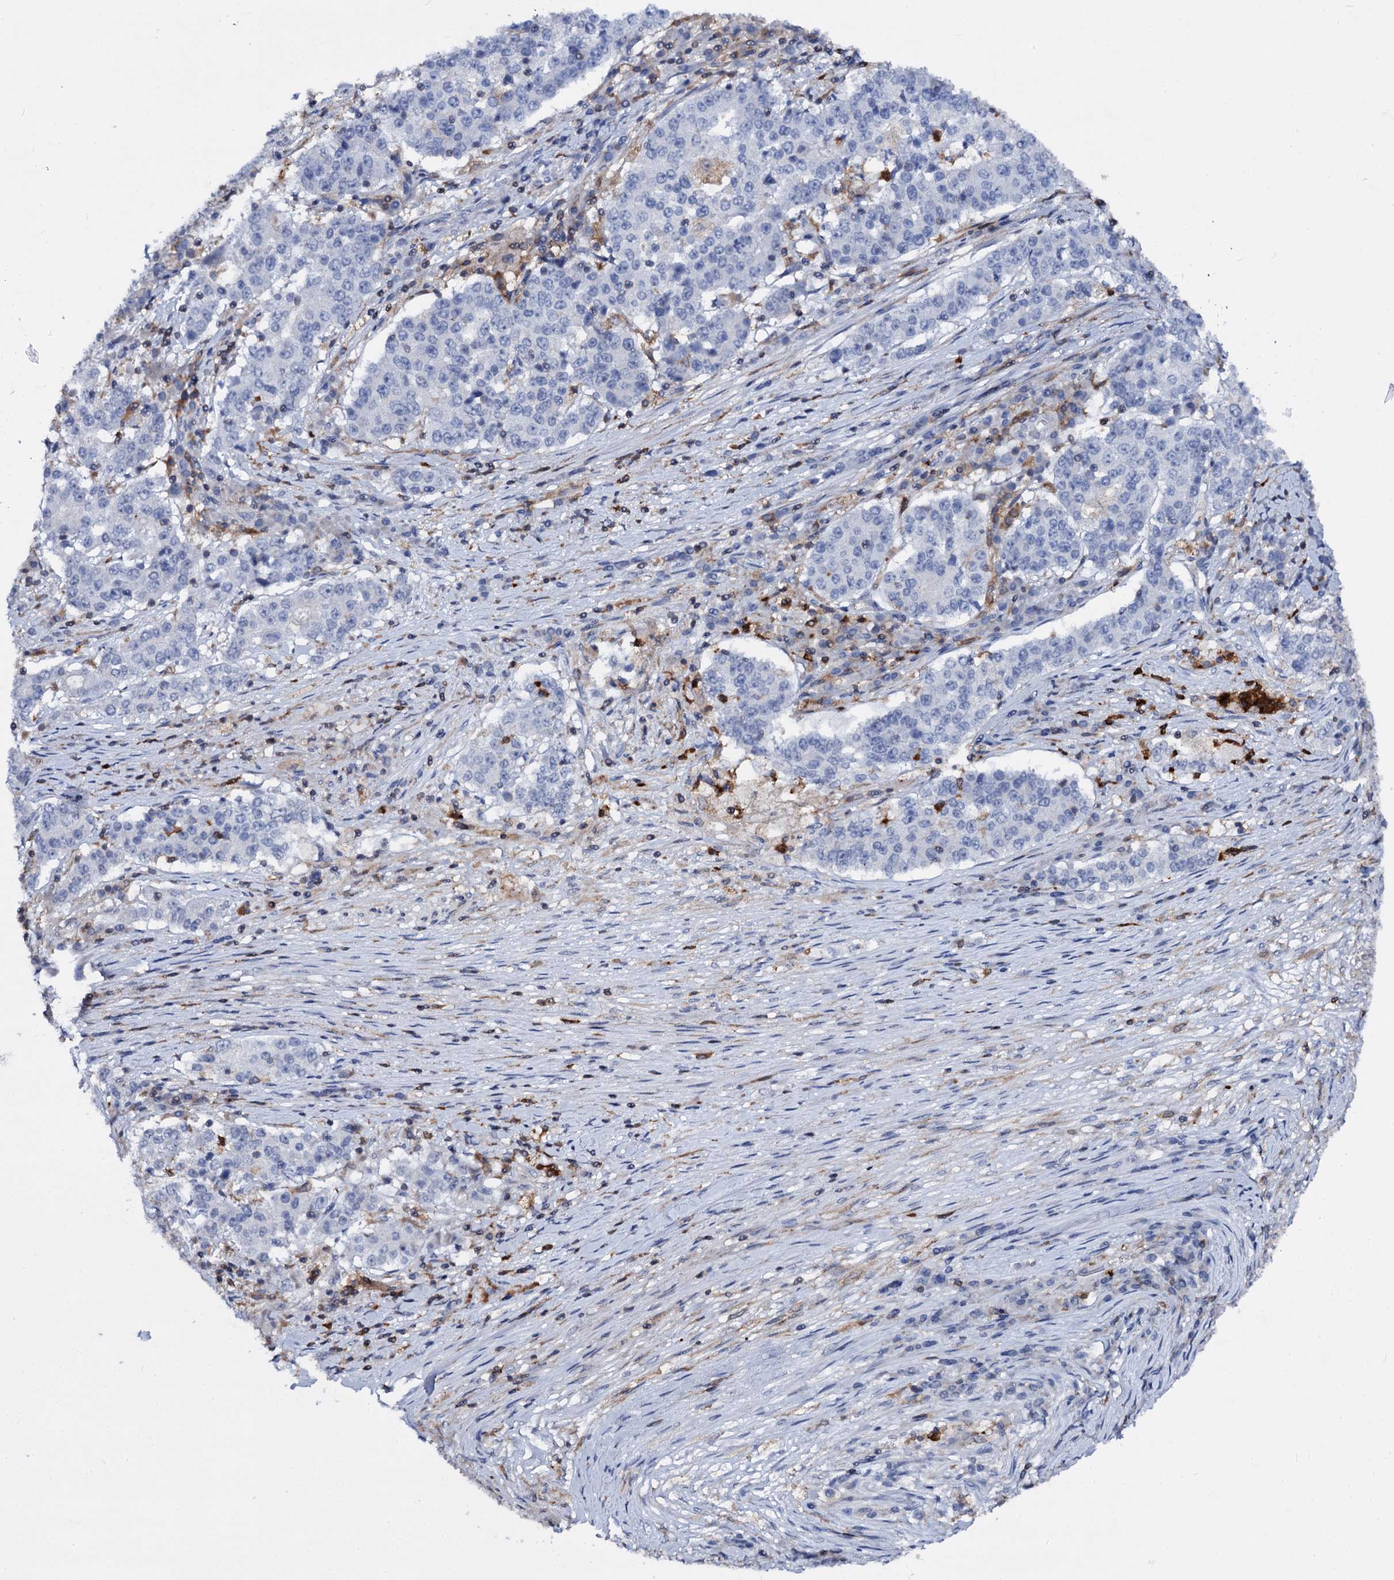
{"staining": {"intensity": "negative", "quantity": "none", "location": "none"}, "tissue": "stomach cancer", "cell_type": "Tumor cells", "image_type": "cancer", "snomed": [{"axis": "morphology", "description": "Adenocarcinoma, NOS"}, {"axis": "topography", "description": "Stomach"}], "caption": "A high-resolution micrograph shows immunohistochemistry (IHC) staining of adenocarcinoma (stomach), which reveals no significant staining in tumor cells.", "gene": "RHOG", "patient": {"sex": "male", "age": 59}}